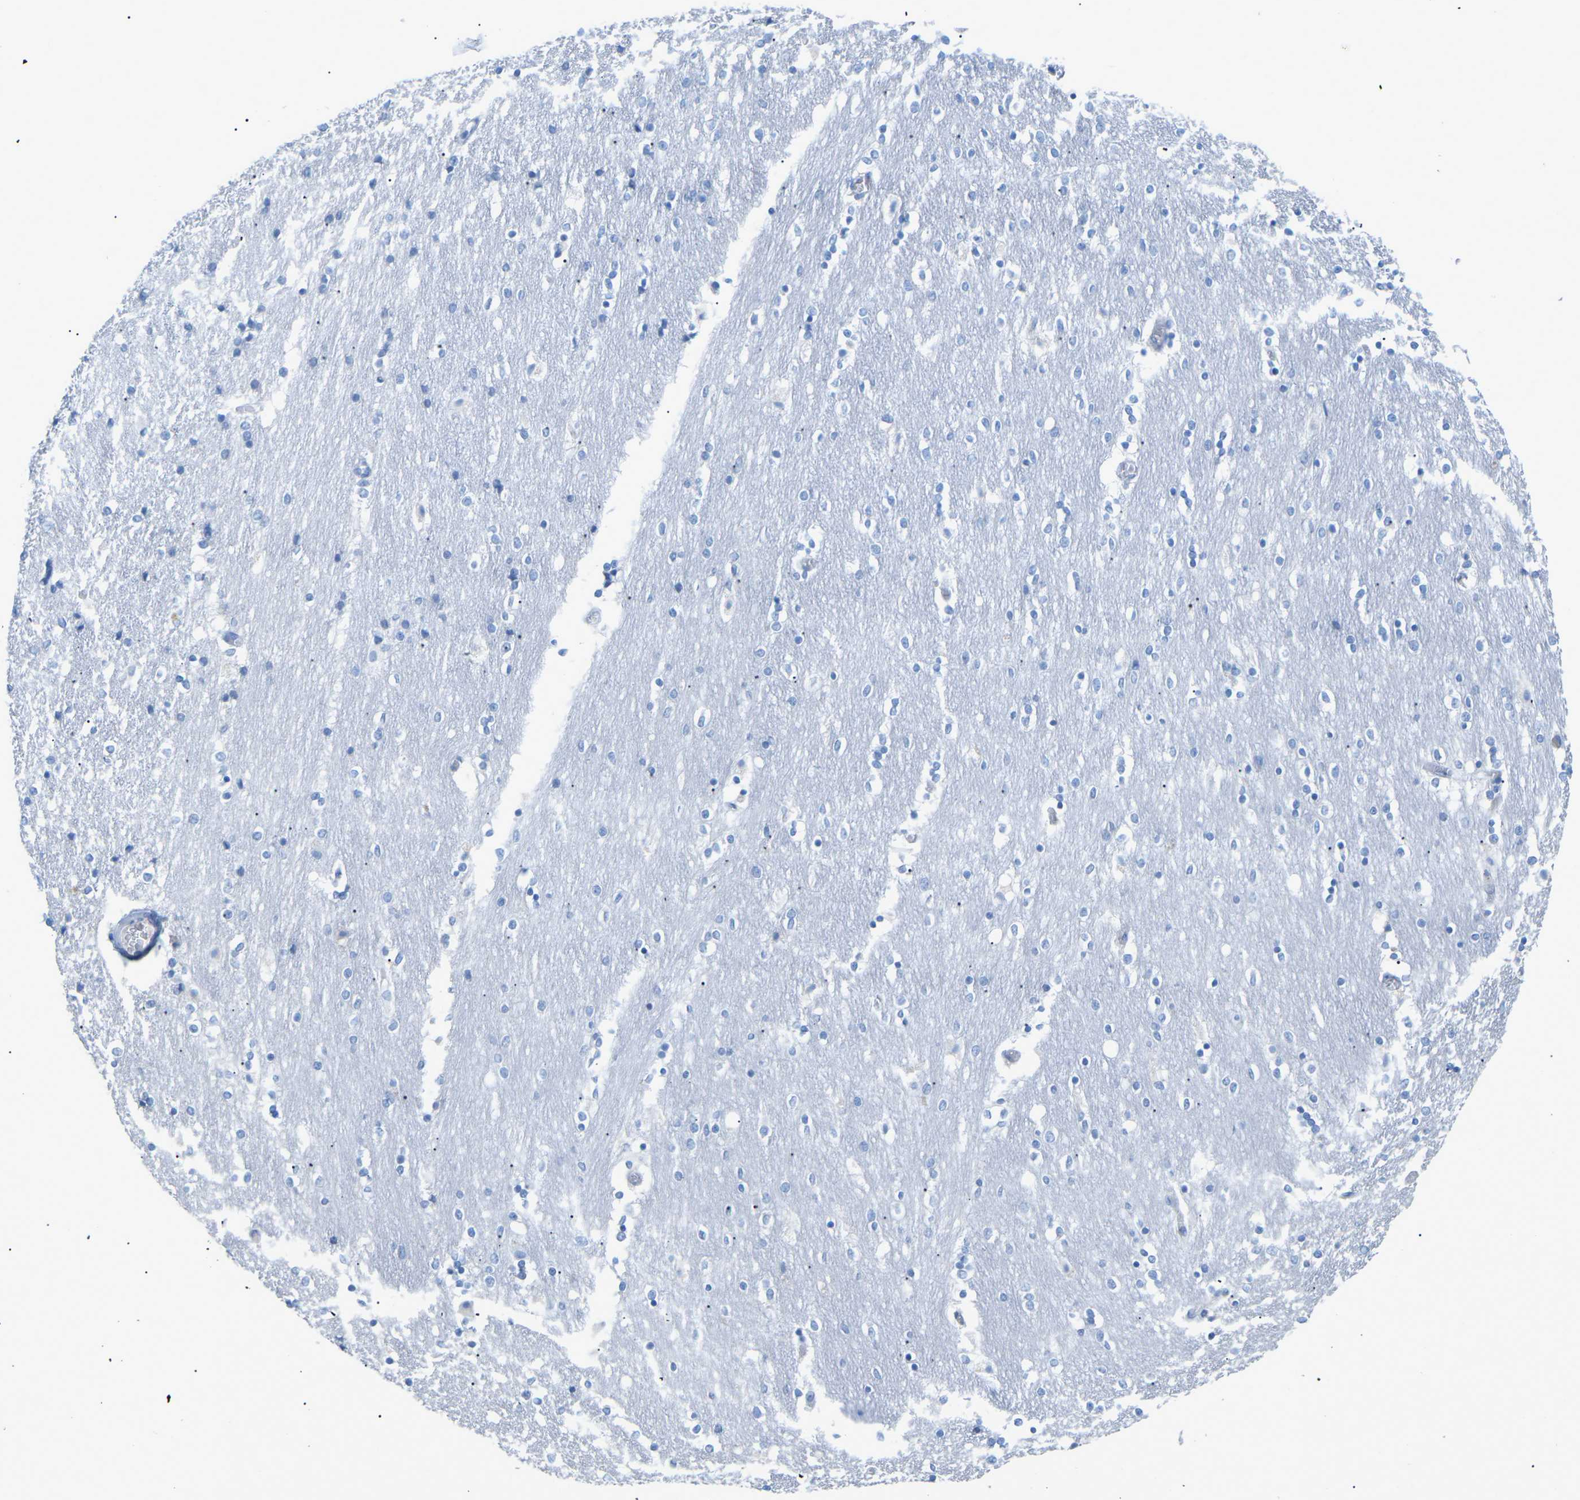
{"staining": {"intensity": "negative", "quantity": "none", "location": "none"}, "tissue": "caudate", "cell_type": "Glial cells", "image_type": "normal", "snomed": [{"axis": "morphology", "description": "Normal tissue, NOS"}, {"axis": "topography", "description": "Lateral ventricle wall"}], "caption": "The image demonstrates no significant staining in glial cells of caudate. Brightfield microscopy of immunohistochemistry stained with DAB (3,3'-diaminobenzidine) (brown) and hematoxylin (blue), captured at high magnification.", "gene": "HBG2", "patient": {"sex": "female", "age": 54}}